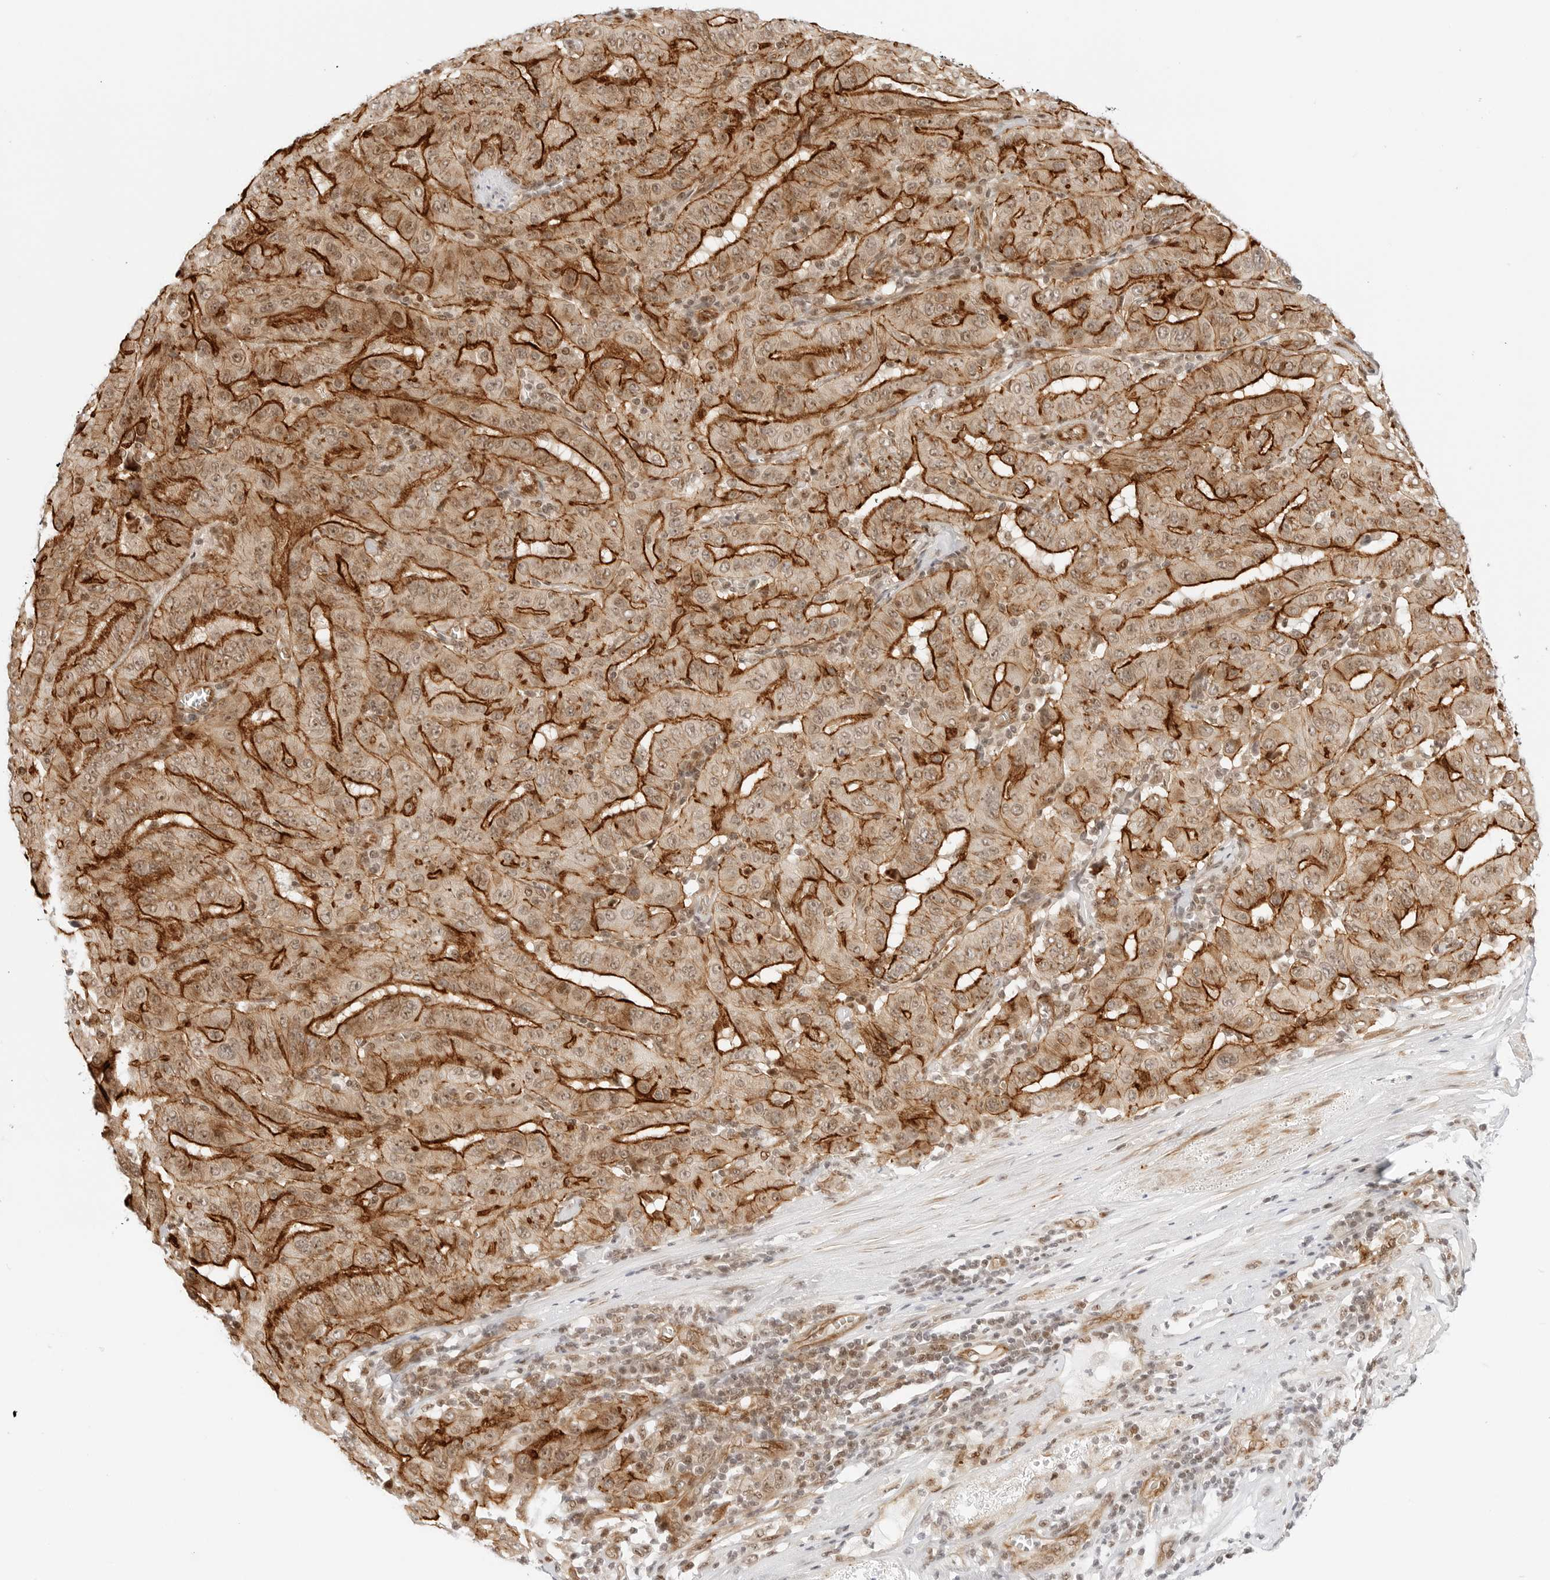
{"staining": {"intensity": "strong", "quantity": ">75%", "location": "cytoplasmic/membranous,nuclear"}, "tissue": "pancreatic cancer", "cell_type": "Tumor cells", "image_type": "cancer", "snomed": [{"axis": "morphology", "description": "Adenocarcinoma, NOS"}, {"axis": "topography", "description": "Pancreas"}], "caption": "There is high levels of strong cytoplasmic/membranous and nuclear positivity in tumor cells of pancreatic cancer, as demonstrated by immunohistochemical staining (brown color).", "gene": "ZNF613", "patient": {"sex": "male", "age": 63}}